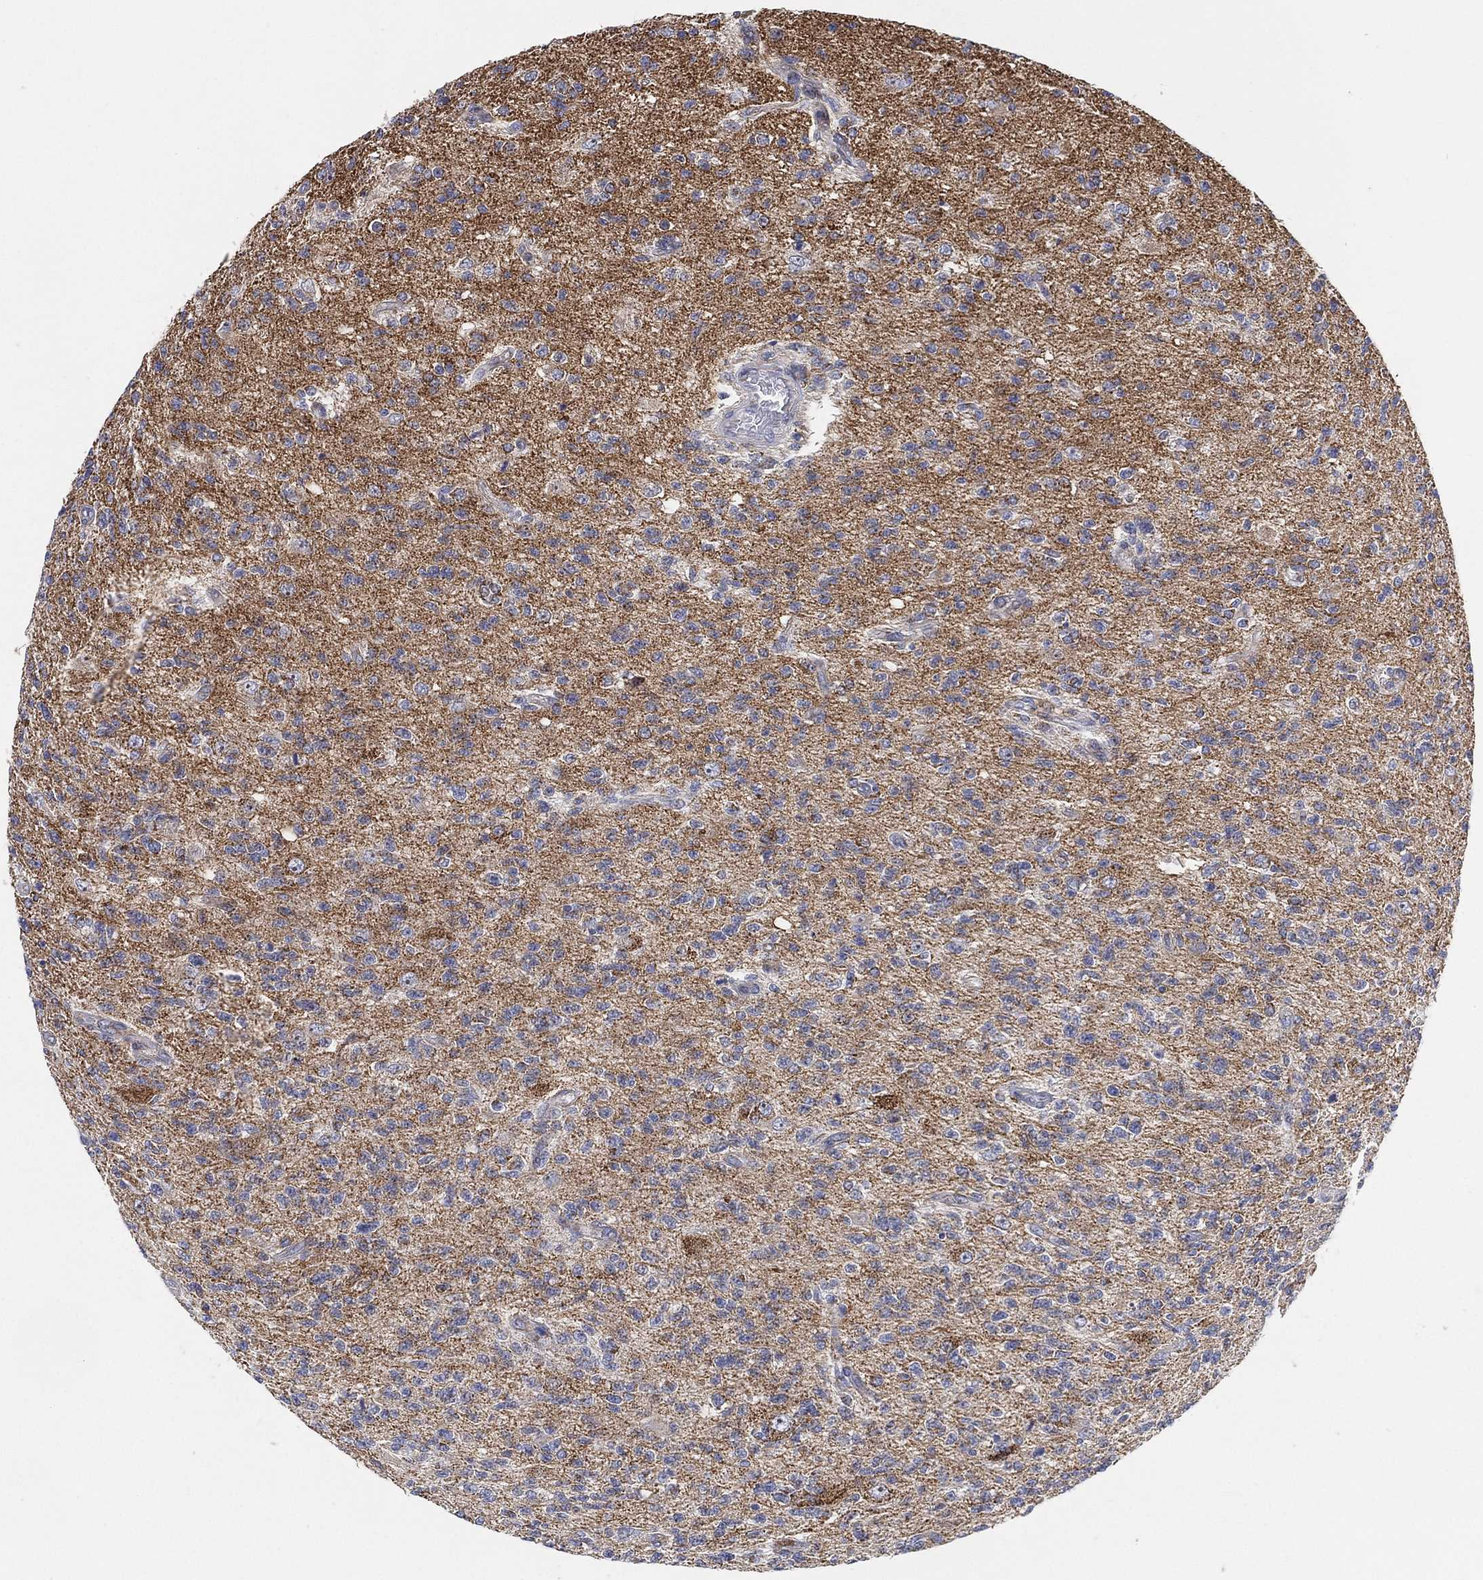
{"staining": {"intensity": "negative", "quantity": "none", "location": "none"}, "tissue": "glioma", "cell_type": "Tumor cells", "image_type": "cancer", "snomed": [{"axis": "morphology", "description": "Glioma, malignant, High grade"}, {"axis": "topography", "description": "Brain"}], "caption": "Tumor cells are negative for brown protein staining in glioma.", "gene": "GCAT", "patient": {"sex": "male", "age": 56}}